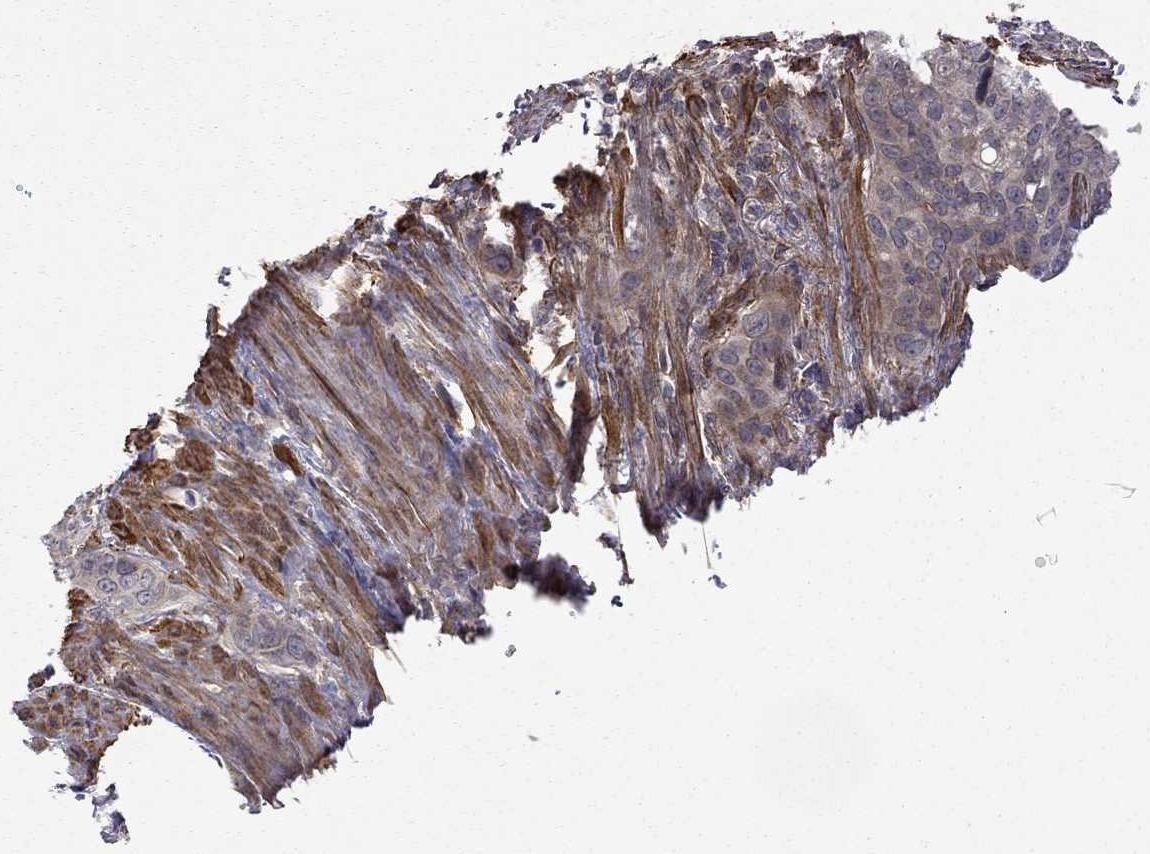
{"staining": {"intensity": "negative", "quantity": "none", "location": "none"}, "tissue": "urothelial cancer", "cell_type": "Tumor cells", "image_type": "cancer", "snomed": [{"axis": "morphology", "description": "Urothelial carcinoma, High grade"}, {"axis": "topography", "description": "Urinary bladder"}], "caption": "This is an immunohistochemistry (IHC) photomicrograph of human urothelial cancer. There is no positivity in tumor cells.", "gene": "EXOC3L2", "patient": {"sex": "male", "age": 82}}